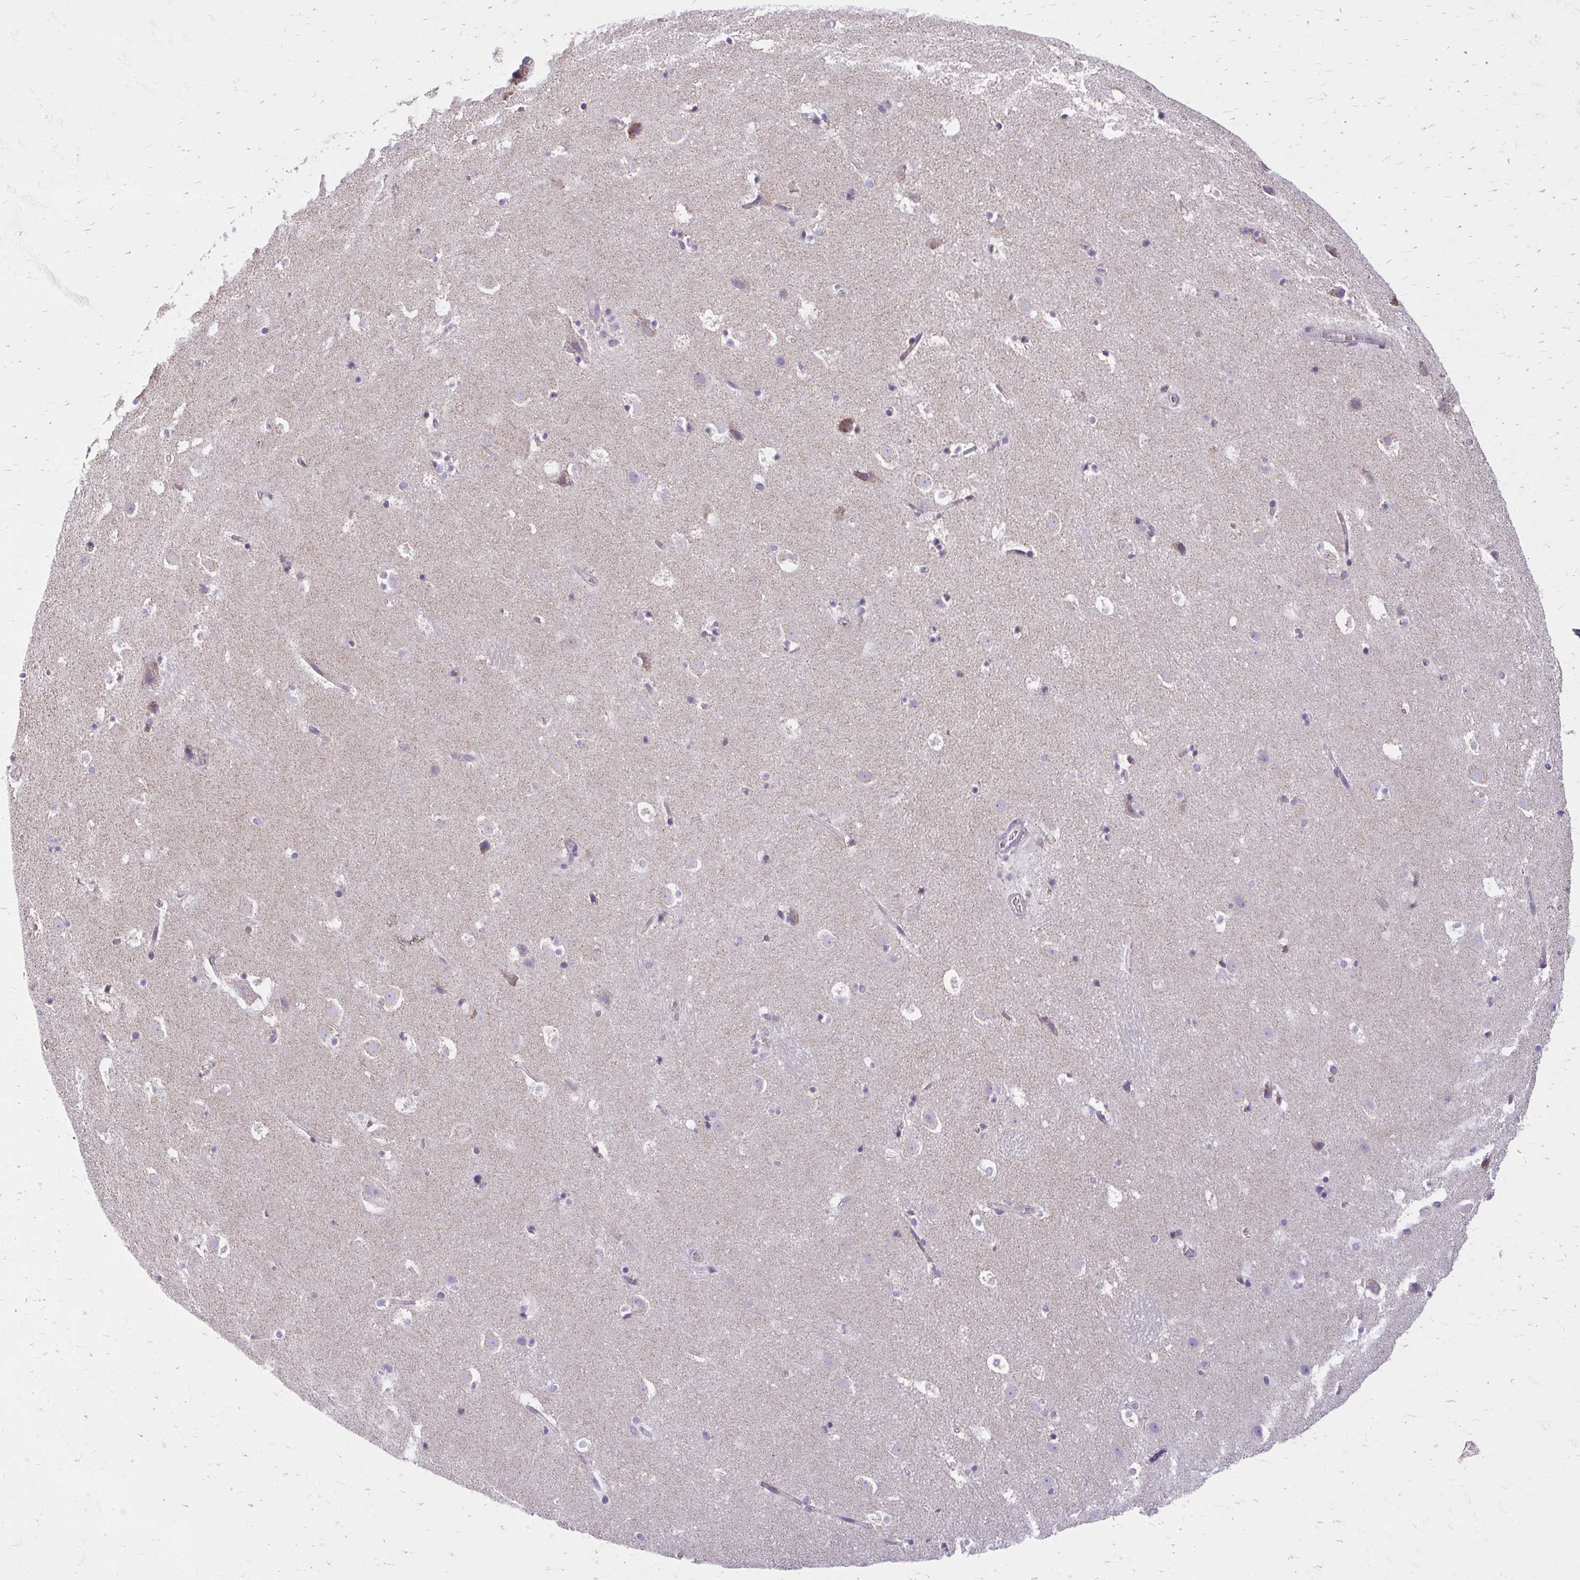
{"staining": {"intensity": "weak", "quantity": "<25%", "location": "cytoplasmic/membranous"}, "tissue": "caudate", "cell_type": "Glial cells", "image_type": "normal", "snomed": [{"axis": "morphology", "description": "Normal tissue, NOS"}, {"axis": "topography", "description": "Lateral ventricle wall"}], "caption": "IHC of benign caudate reveals no staining in glial cells. (Brightfield microscopy of DAB immunohistochemistry (IHC) at high magnification).", "gene": "IFIT1", "patient": {"sex": "male", "age": 37}}